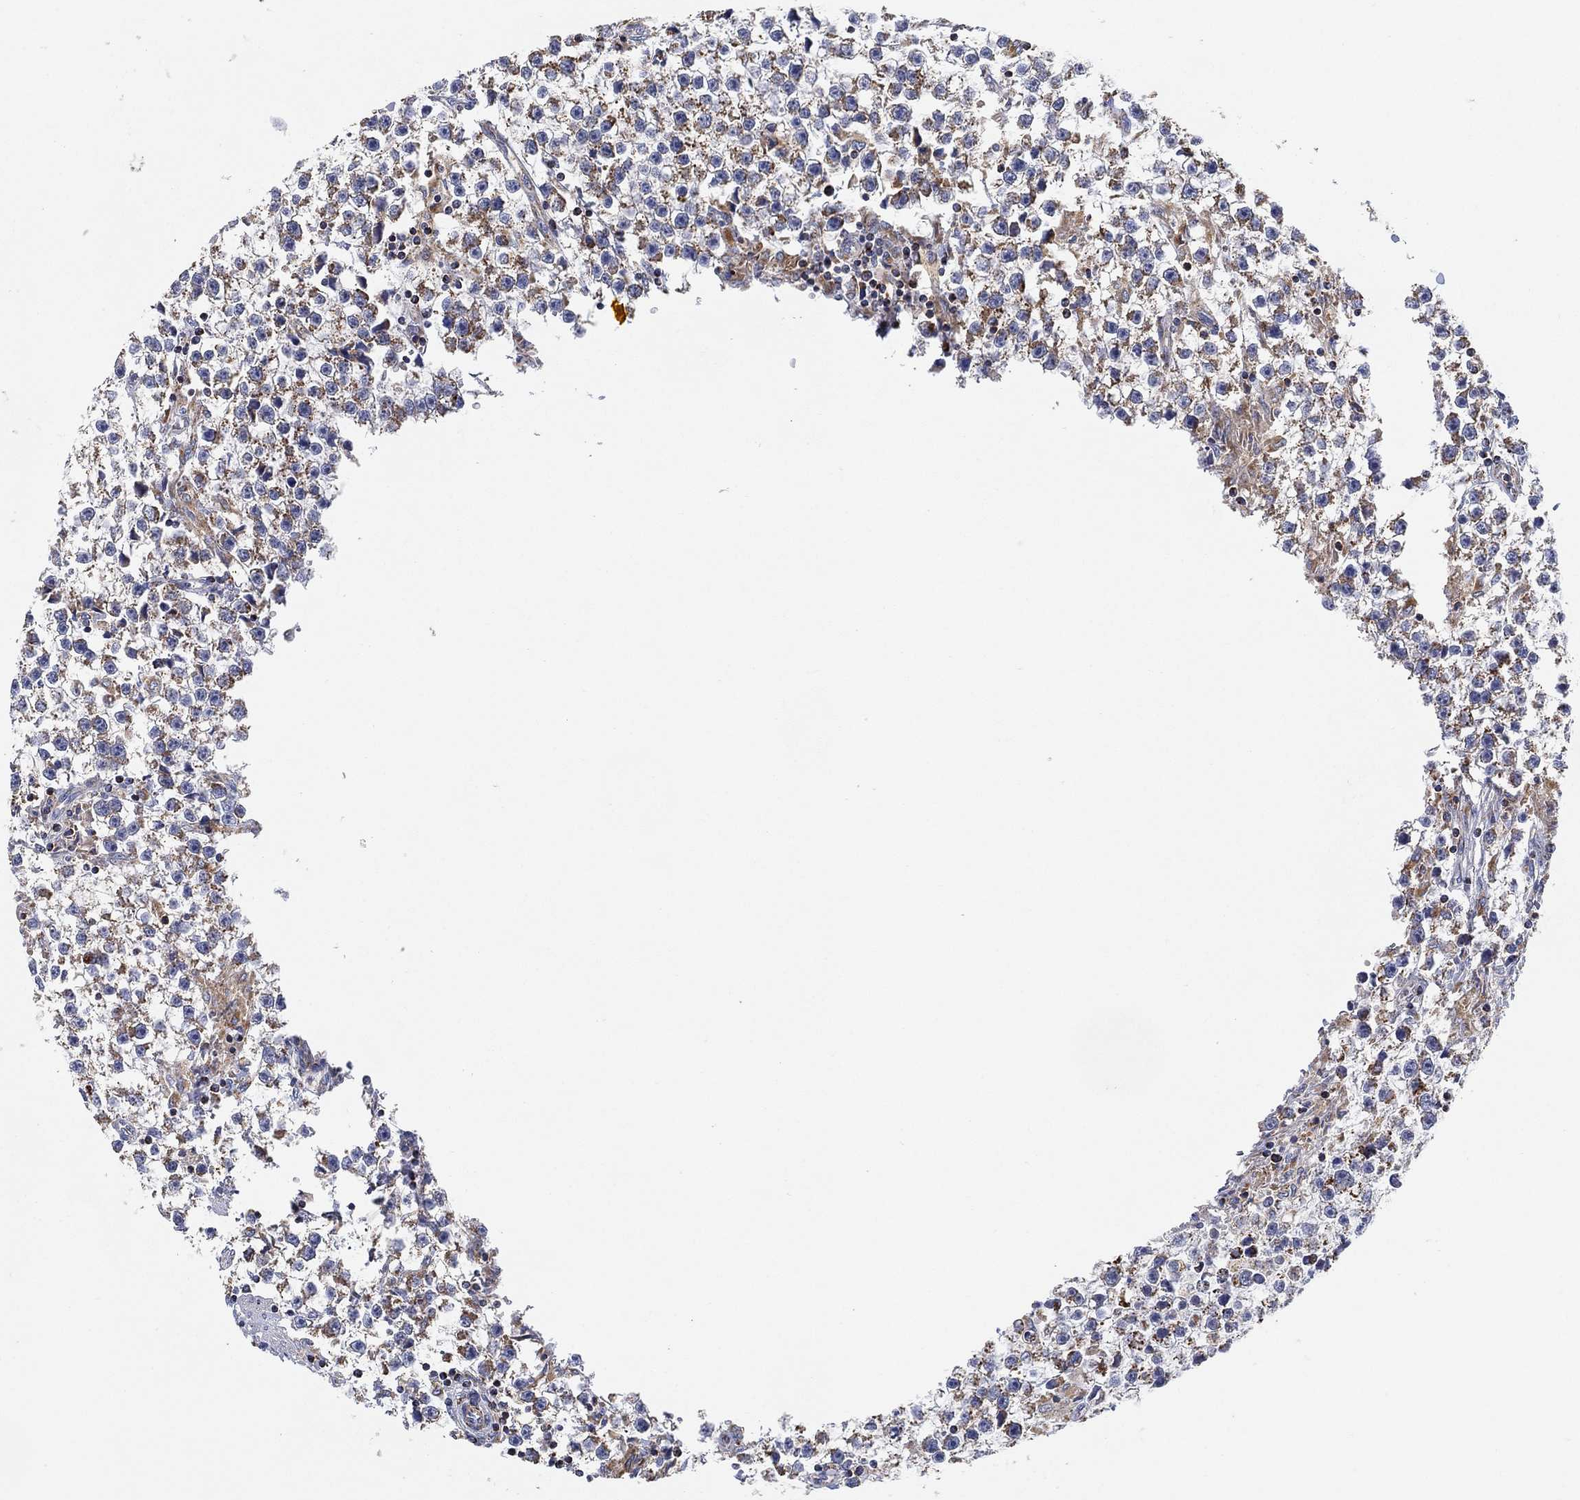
{"staining": {"intensity": "moderate", "quantity": "25%-75%", "location": "cytoplasmic/membranous"}, "tissue": "testis cancer", "cell_type": "Tumor cells", "image_type": "cancer", "snomed": [{"axis": "morphology", "description": "Seminoma, NOS"}, {"axis": "topography", "description": "Testis"}], "caption": "Seminoma (testis) was stained to show a protein in brown. There is medium levels of moderate cytoplasmic/membranous expression in approximately 25%-75% of tumor cells. (brown staining indicates protein expression, while blue staining denotes nuclei).", "gene": "GCAT", "patient": {"sex": "male", "age": 59}}